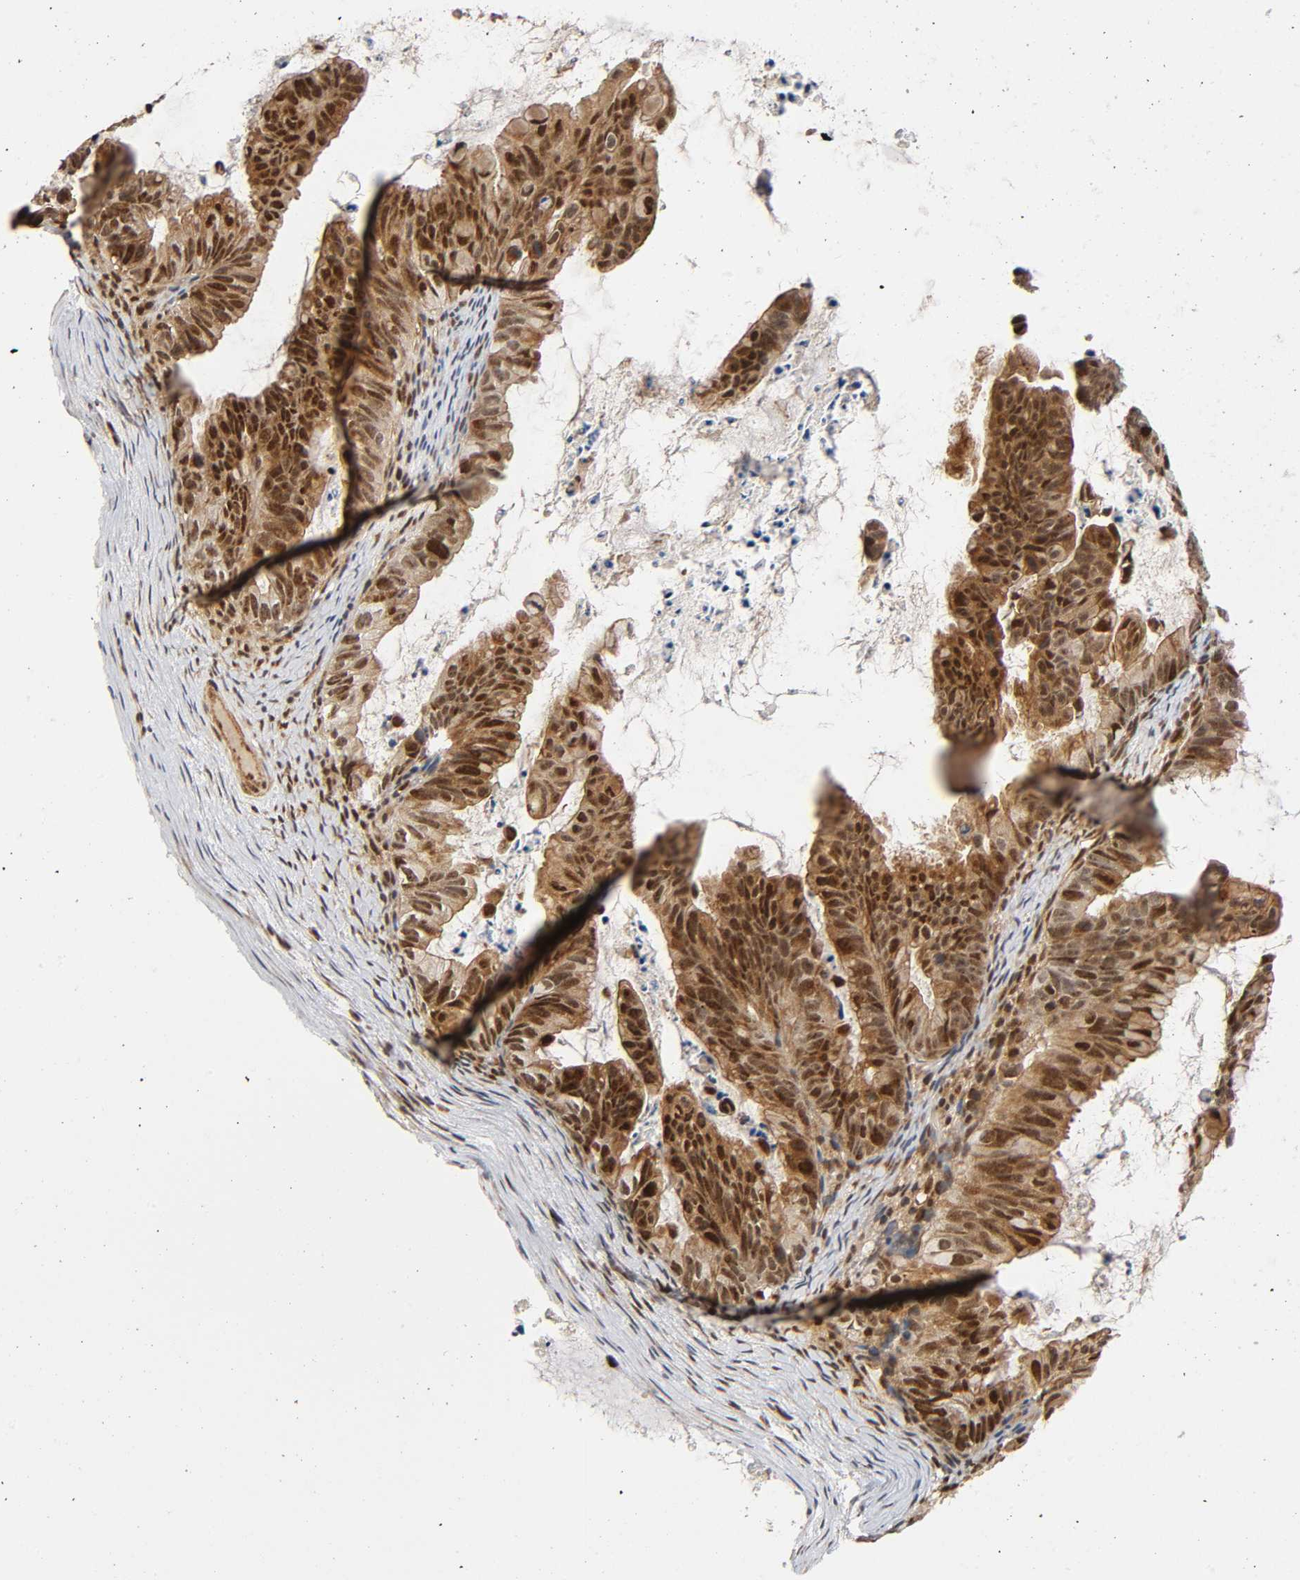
{"staining": {"intensity": "moderate", "quantity": ">75%", "location": "cytoplasmic/membranous,nuclear"}, "tissue": "ovarian cancer", "cell_type": "Tumor cells", "image_type": "cancer", "snomed": [{"axis": "morphology", "description": "Cystadenocarcinoma, mucinous, NOS"}, {"axis": "topography", "description": "Ovary"}], "caption": "IHC histopathology image of neoplastic tissue: ovarian mucinous cystadenocarcinoma stained using immunohistochemistry (IHC) exhibits medium levels of moderate protein expression localized specifically in the cytoplasmic/membranous and nuclear of tumor cells, appearing as a cytoplasmic/membranous and nuclear brown color.", "gene": "IQCJ-SCHIP1", "patient": {"sex": "female", "age": 36}}